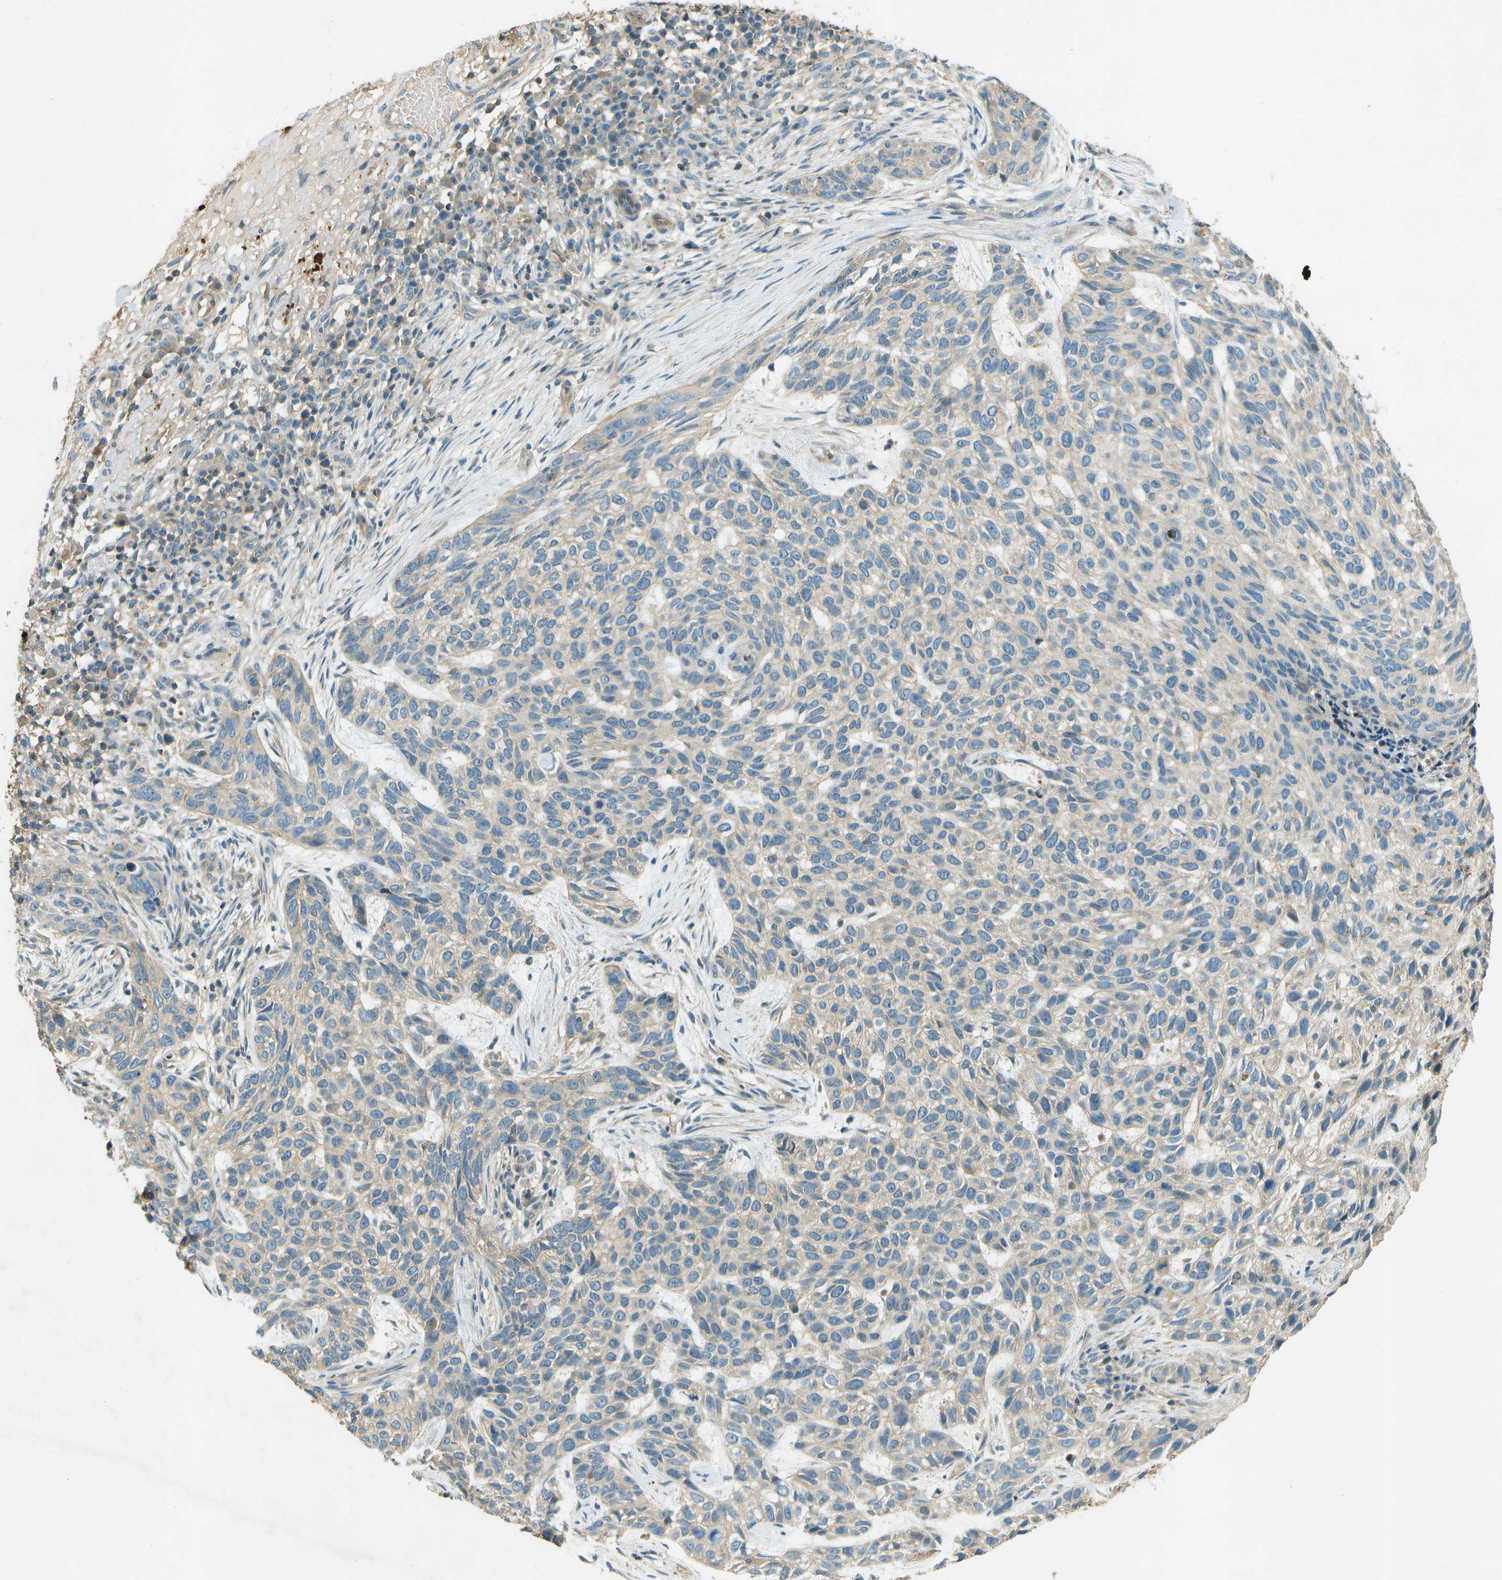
{"staining": {"intensity": "negative", "quantity": "none", "location": "none"}, "tissue": "skin cancer", "cell_type": "Tumor cells", "image_type": "cancer", "snomed": [{"axis": "morphology", "description": "Normal tissue, NOS"}, {"axis": "morphology", "description": "Basal cell carcinoma"}, {"axis": "topography", "description": "Skin"}], "caption": "The histopathology image reveals no staining of tumor cells in skin basal cell carcinoma.", "gene": "NUDT4", "patient": {"sex": "male", "age": 79}}